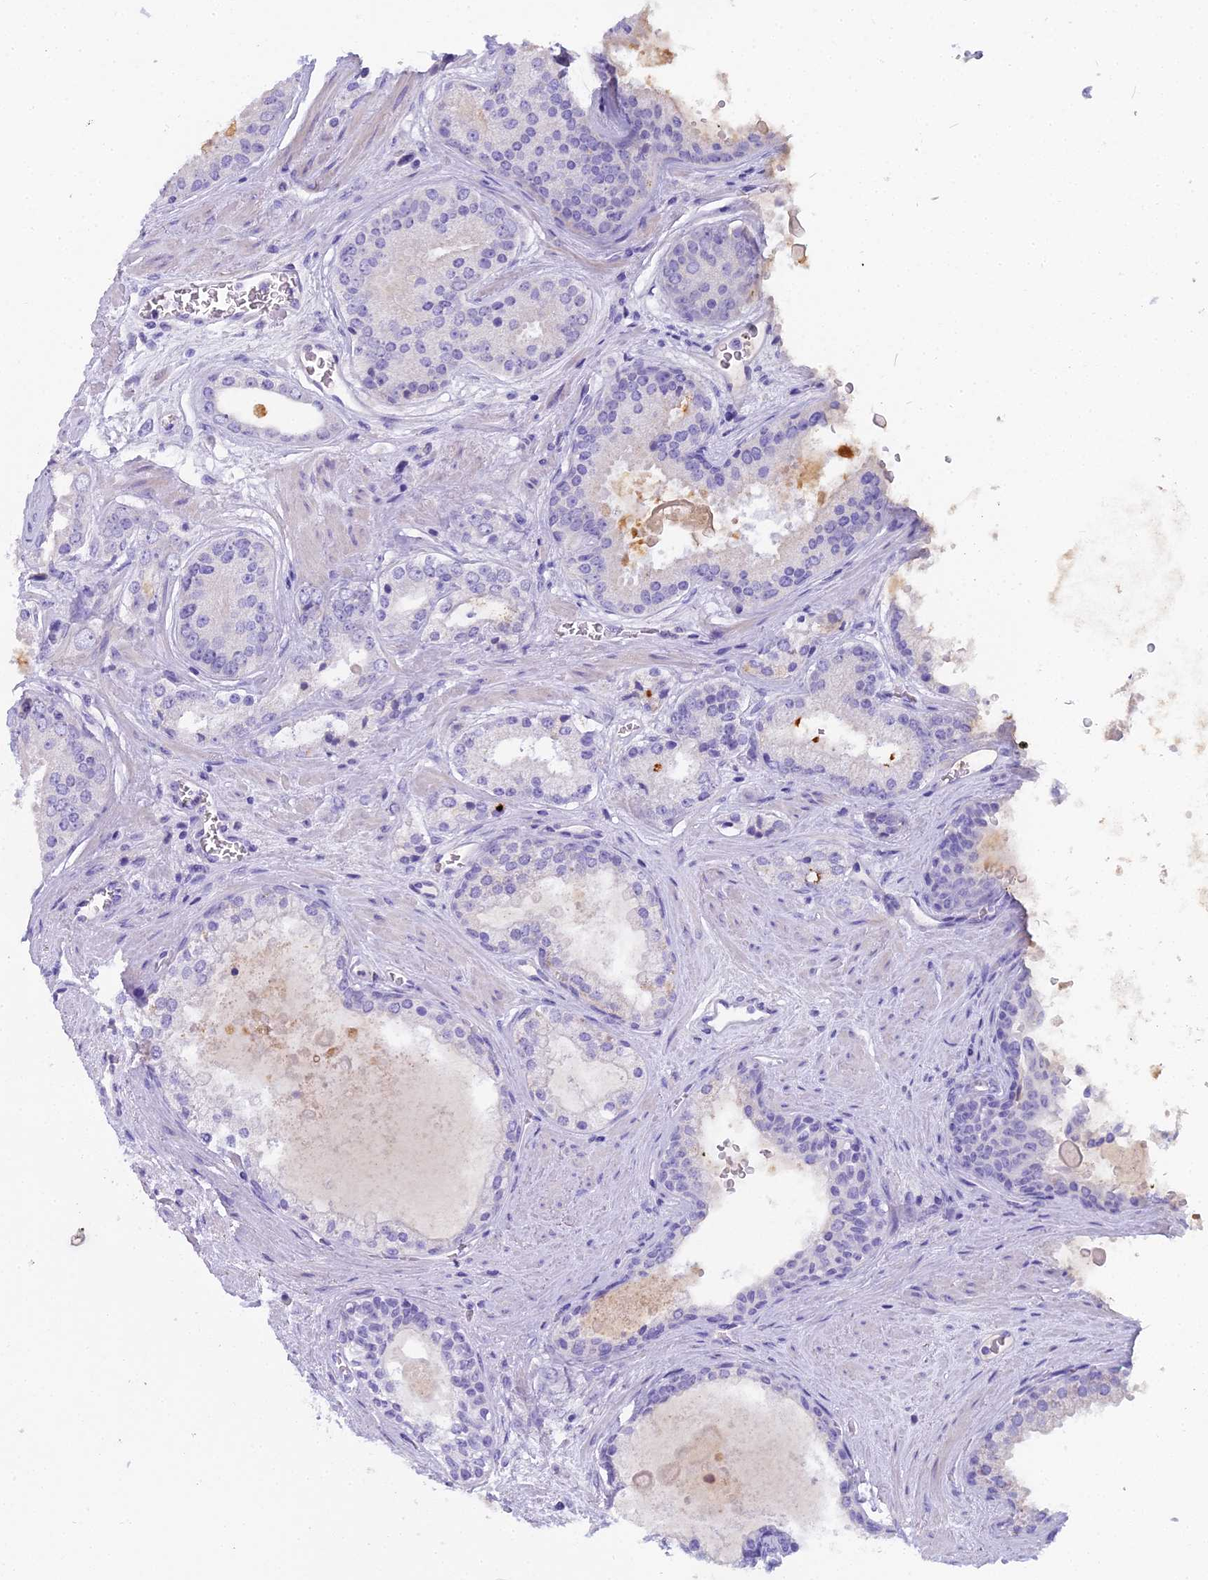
{"staining": {"intensity": "negative", "quantity": "none", "location": "none"}, "tissue": "prostate cancer", "cell_type": "Tumor cells", "image_type": "cancer", "snomed": [{"axis": "morphology", "description": "Adenocarcinoma, High grade"}, {"axis": "topography", "description": "Prostate"}], "caption": "Prostate cancer (adenocarcinoma (high-grade)) stained for a protein using IHC demonstrates no expression tumor cells.", "gene": "UNC80", "patient": {"sex": "male", "age": 67}}